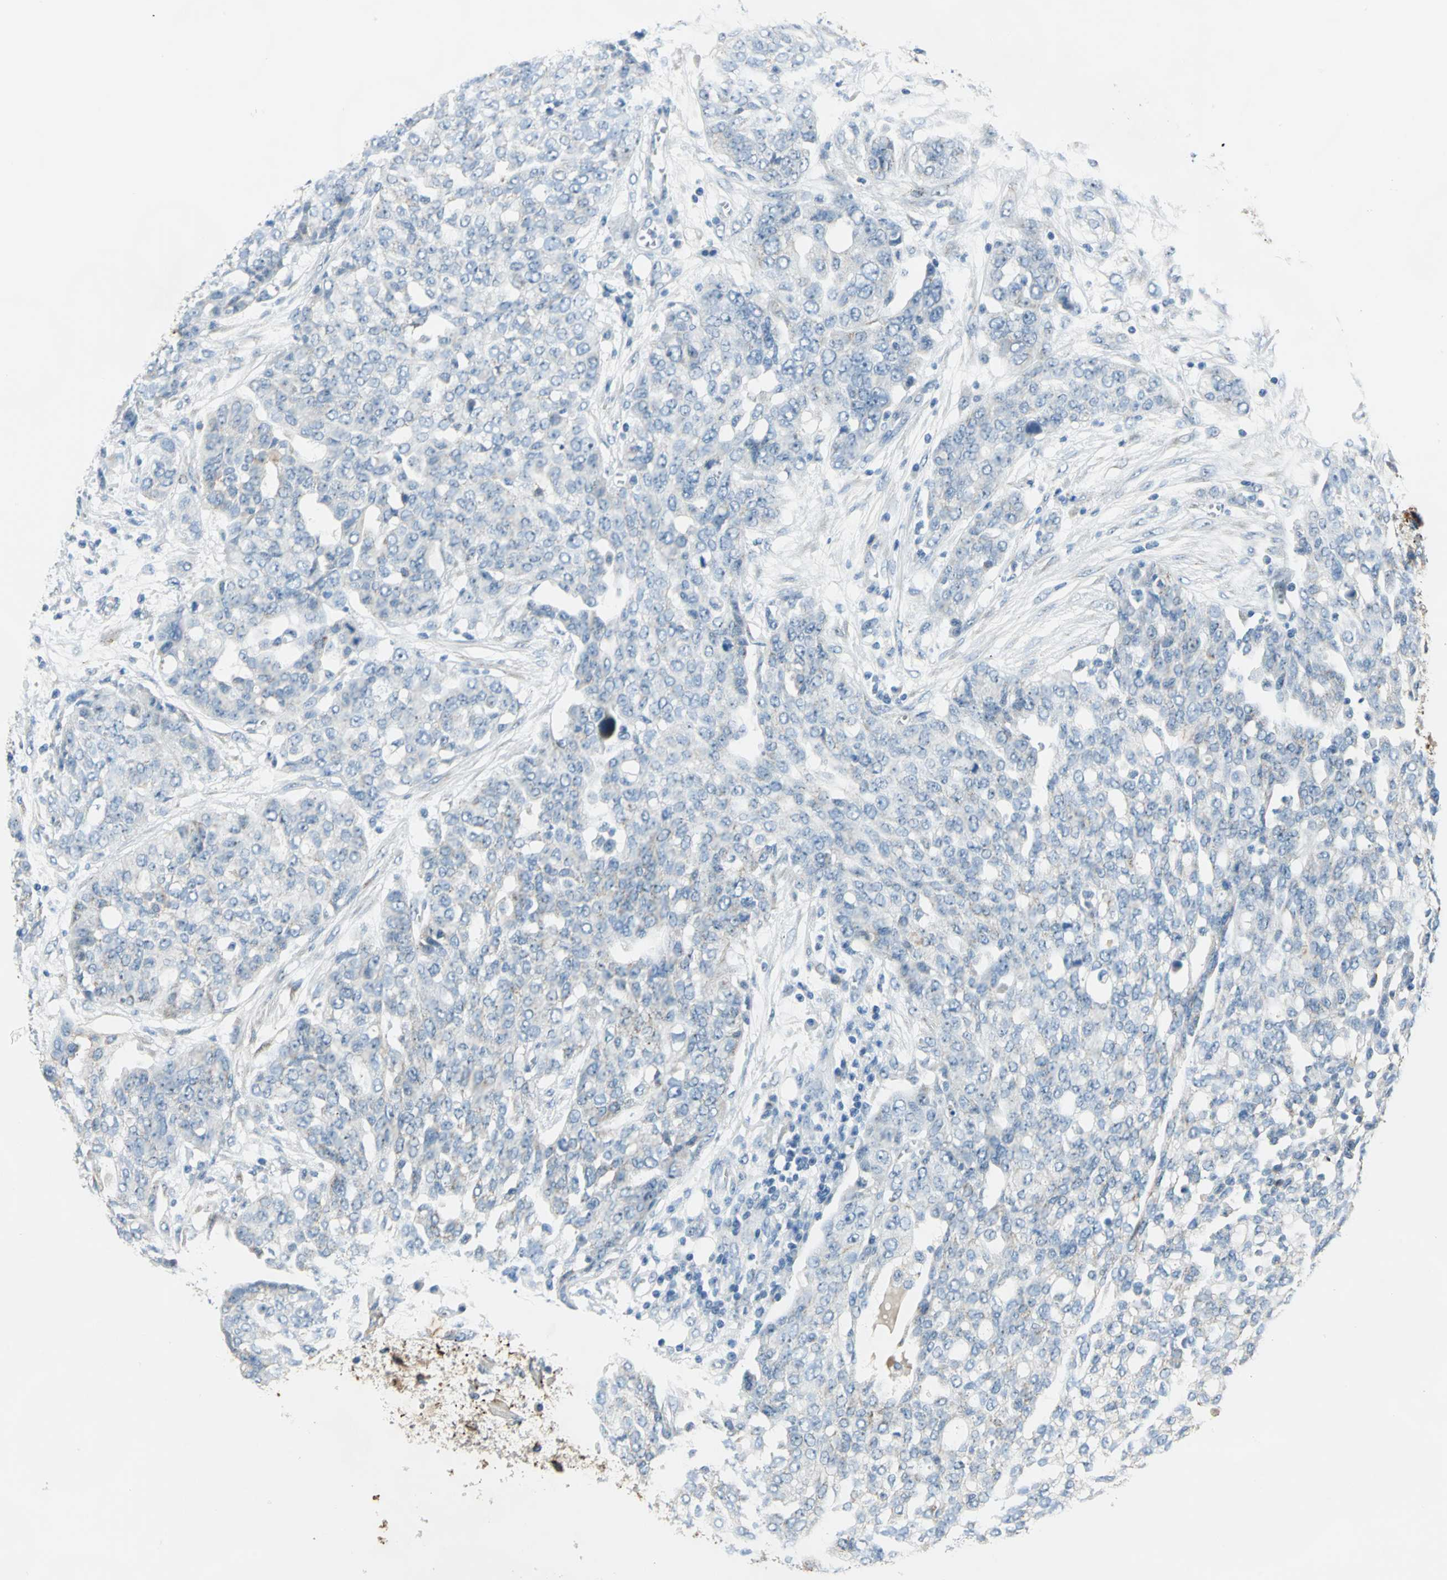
{"staining": {"intensity": "negative", "quantity": "none", "location": "none"}, "tissue": "ovarian cancer", "cell_type": "Tumor cells", "image_type": "cancer", "snomed": [{"axis": "morphology", "description": "Cystadenocarcinoma, serous, NOS"}, {"axis": "topography", "description": "Soft tissue"}, {"axis": "topography", "description": "Ovary"}], "caption": "Ovarian cancer (serous cystadenocarcinoma) was stained to show a protein in brown. There is no significant positivity in tumor cells.", "gene": "MUC4", "patient": {"sex": "female", "age": 57}}